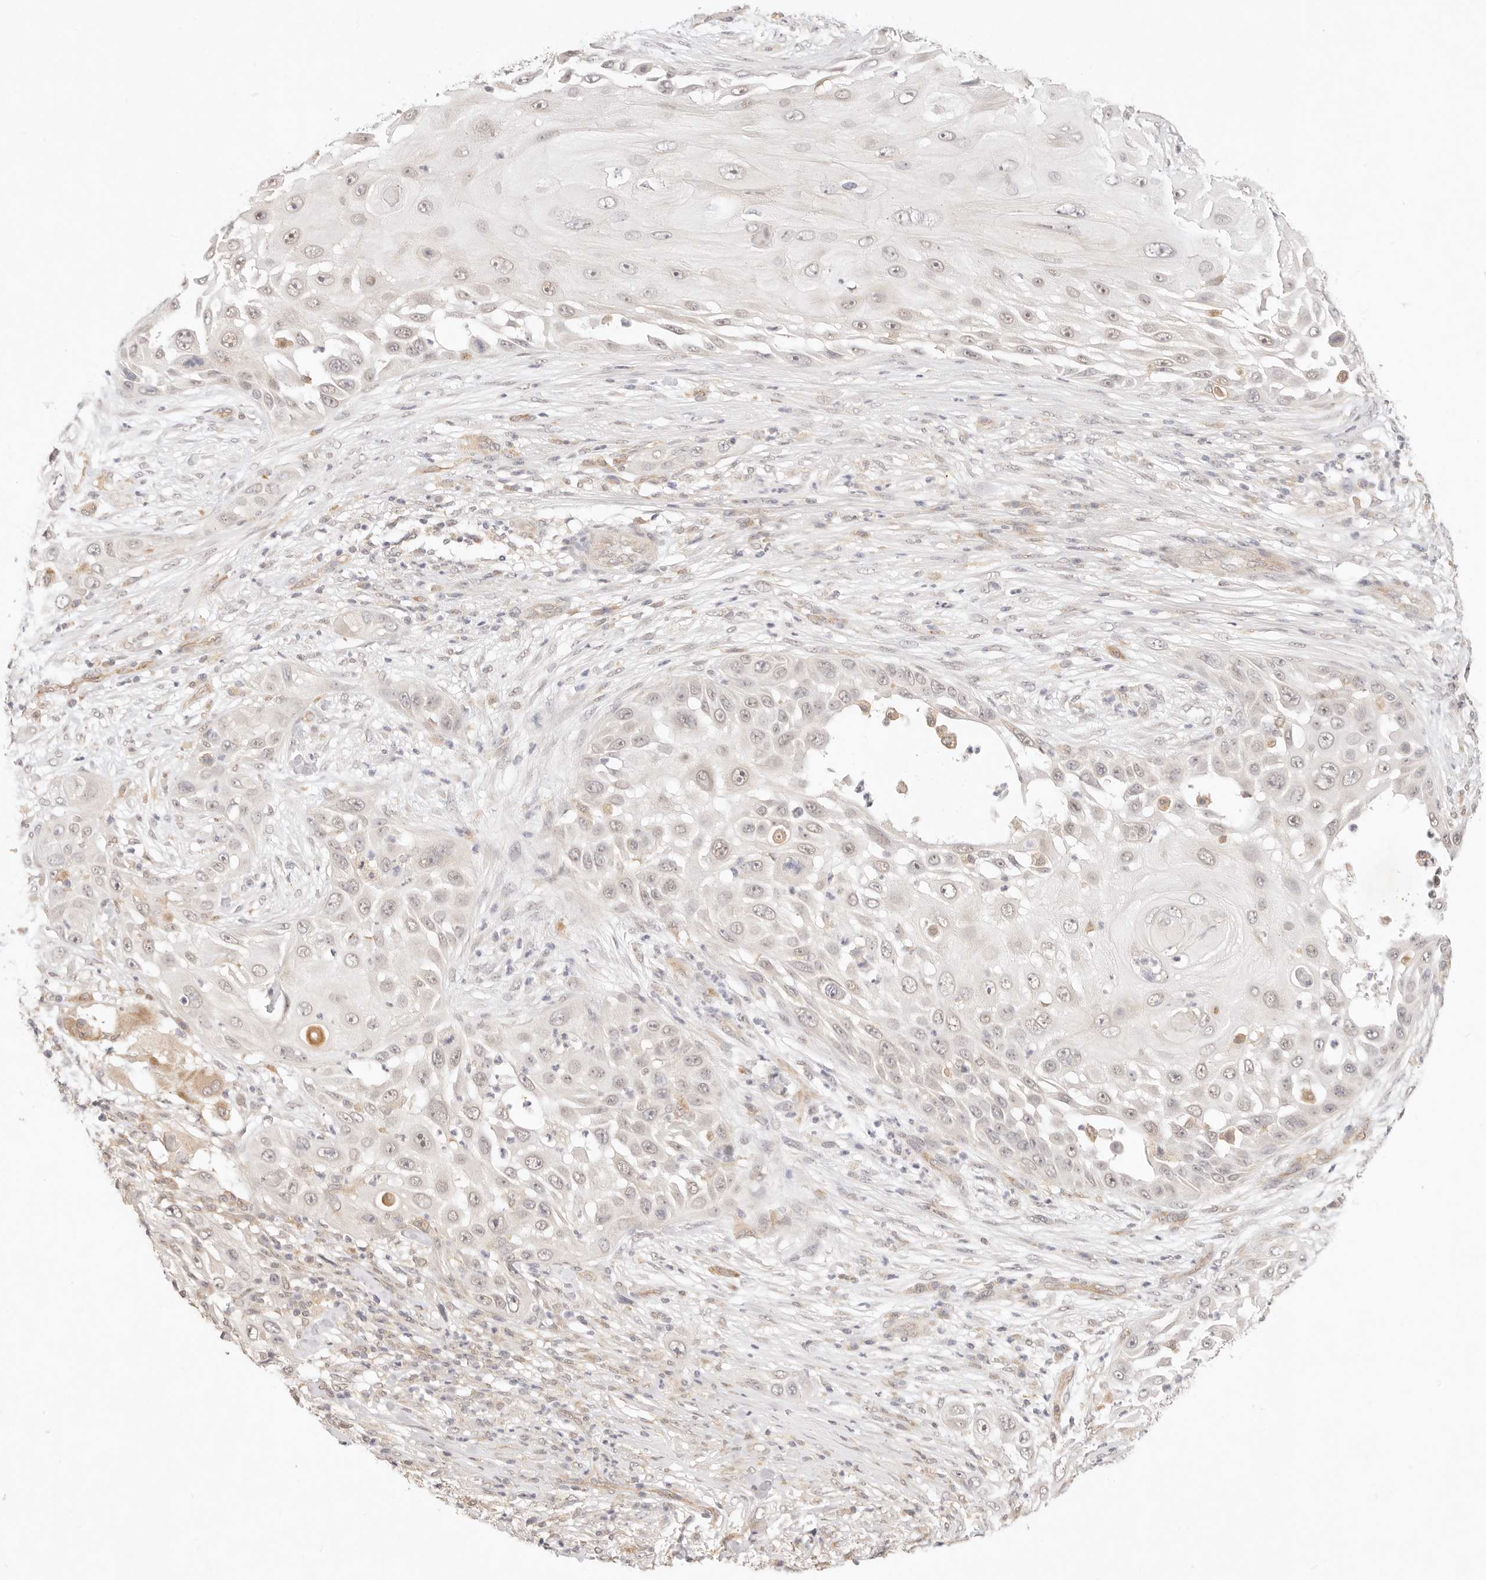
{"staining": {"intensity": "negative", "quantity": "none", "location": "none"}, "tissue": "skin cancer", "cell_type": "Tumor cells", "image_type": "cancer", "snomed": [{"axis": "morphology", "description": "Squamous cell carcinoma, NOS"}, {"axis": "topography", "description": "Skin"}], "caption": "This is a micrograph of immunohistochemistry (IHC) staining of skin squamous cell carcinoma, which shows no expression in tumor cells. (Stains: DAB (3,3'-diaminobenzidine) immunohistochemistry with hematoxylin counter stain, Microscopy: brightfield microscopy at high magnification).", "gene": "GPR156", "patient": {"sex": "female", "age": 44}}